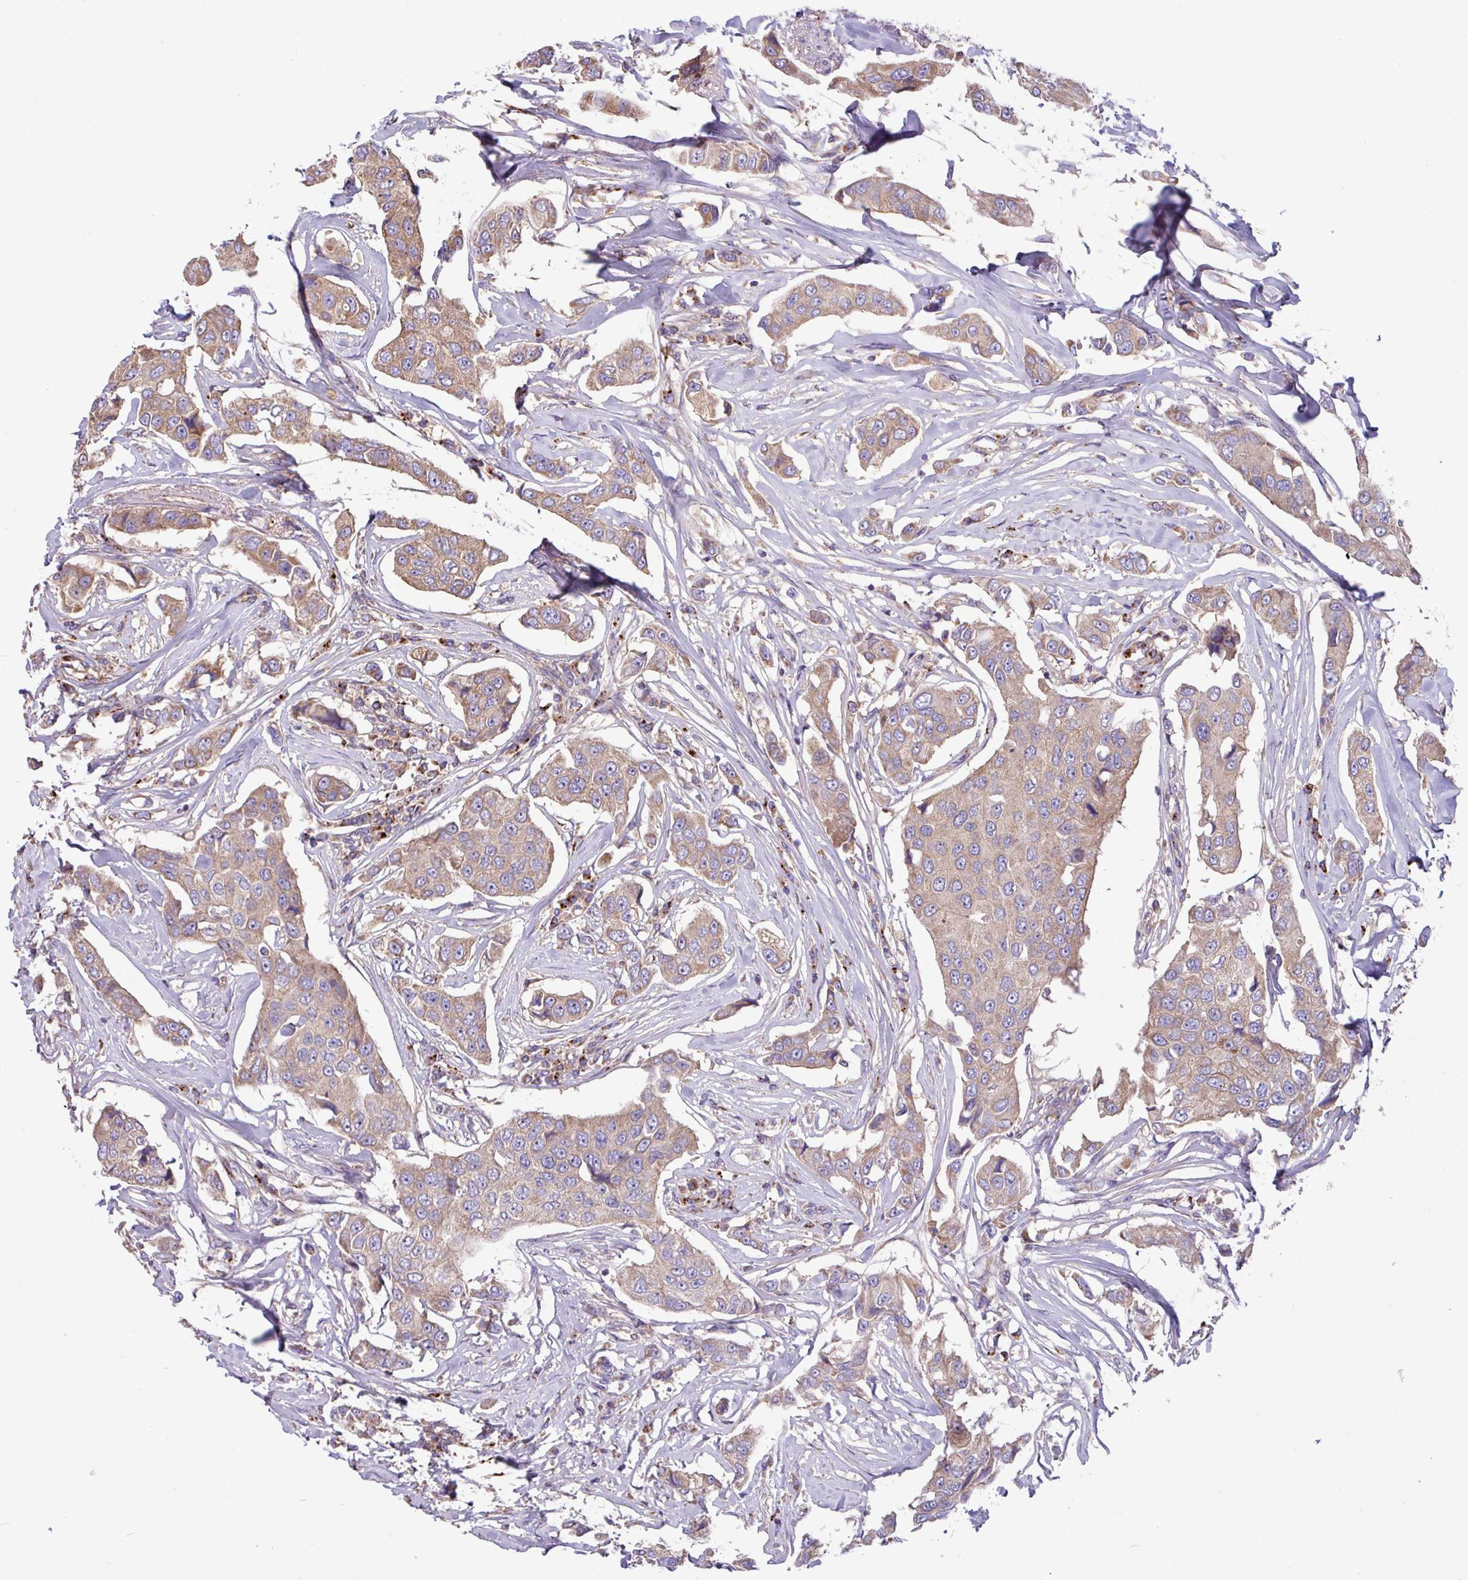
{"staining": {"intensity": "weak", "quantity": ">75%", "location": "cytoplasmic/membranous"}, "tissue": "breast cancer", "cell_type": "Tumor cells", "image_type": "cancer", "snomed": [{"axis": "morphology", "description": "Duct carcinoma"}, {"axis": "topography", "description": "Breast"}], "caption": "Immunohistochemical staining of human invasive ductal carcinoma (breast) shows low levels of weak cytoplasmic/membranous protein staining in about >75% of tumor cells.", "gene": "PPM1J", "patient": {"sex": "female", "age": 80}}